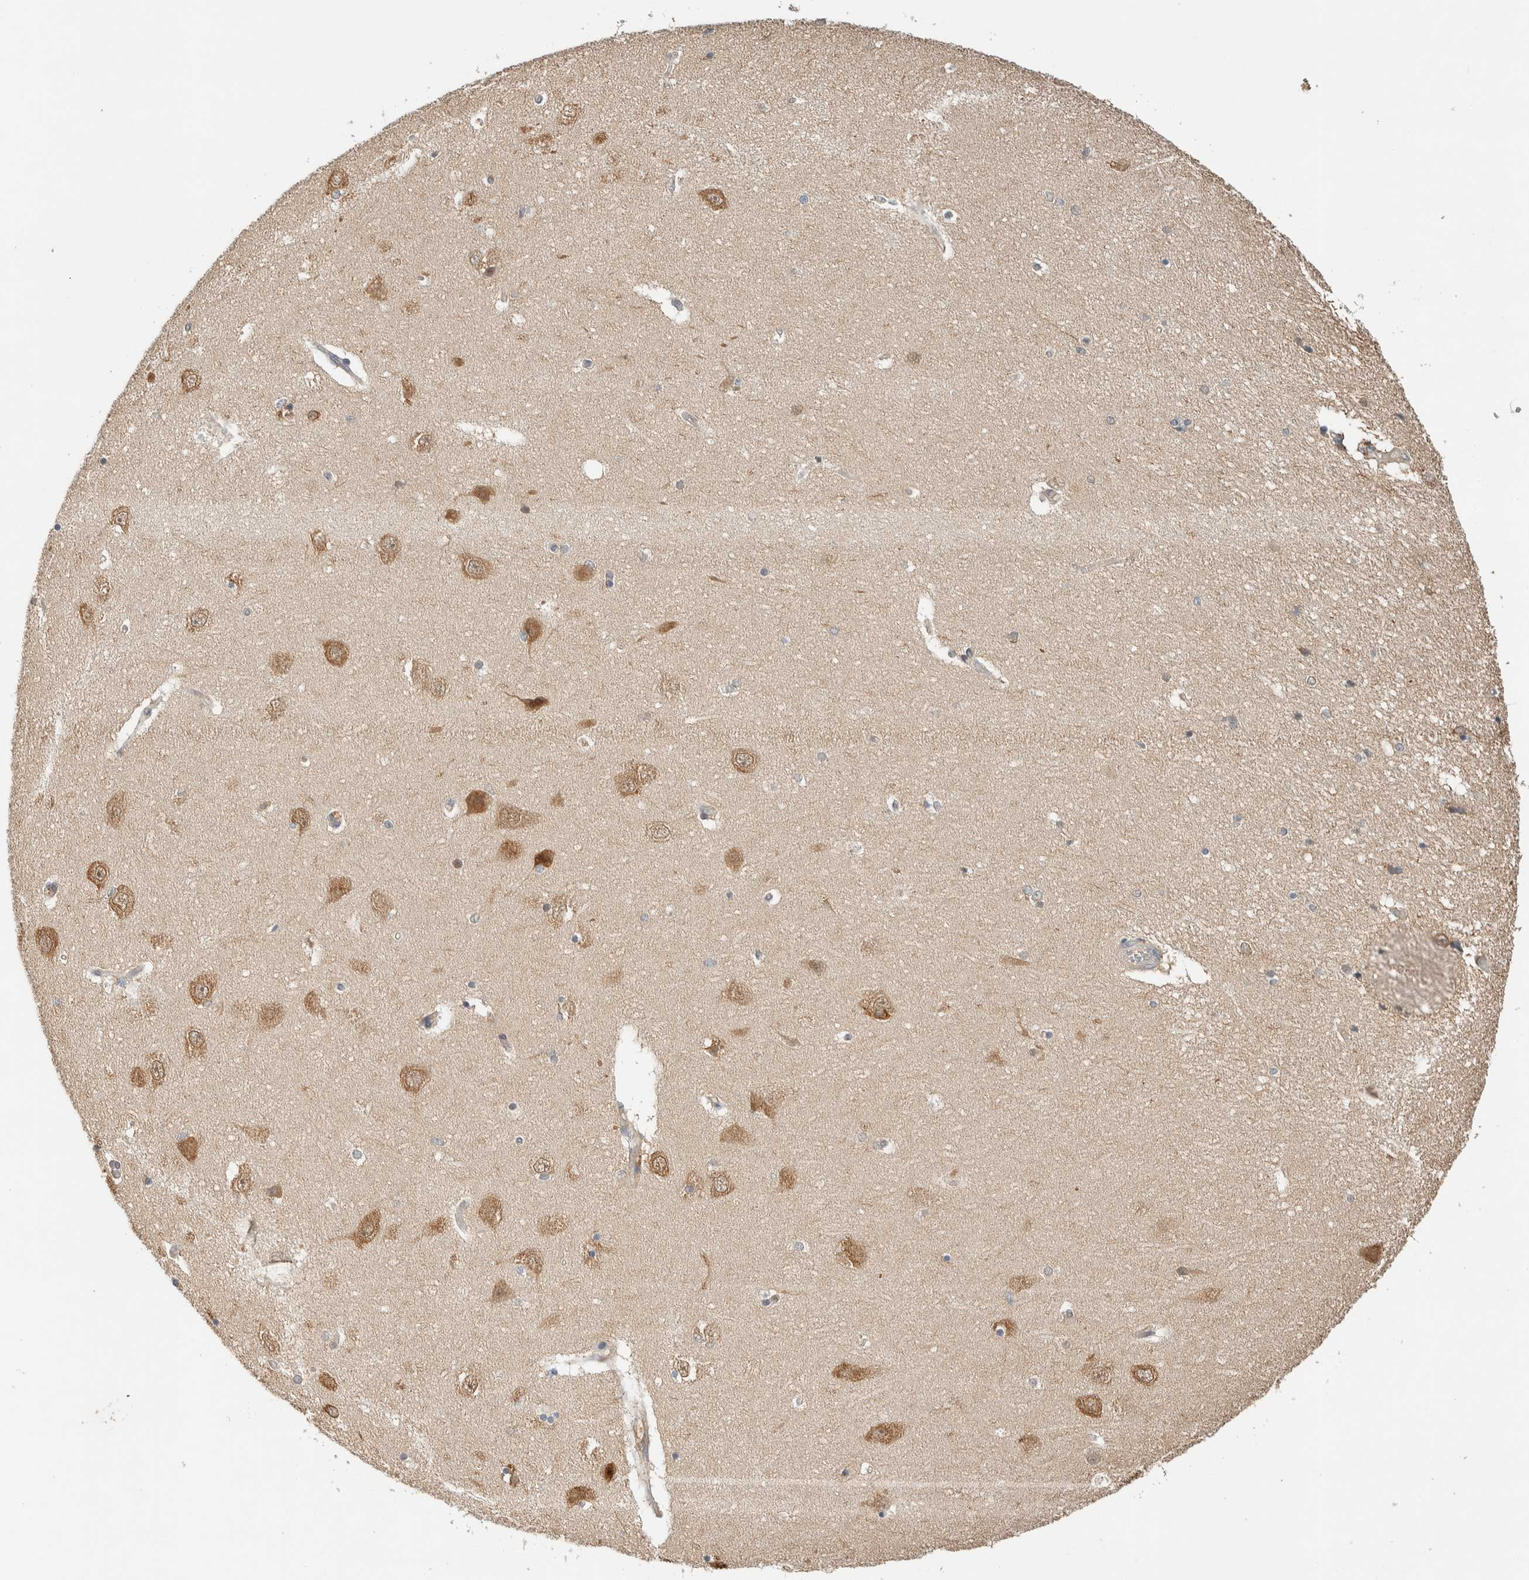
{"staining": {"intensity": "weak", "quantity": "<25%", "location": "nuclear"}, "tissue": "hippocampus", "cell_type": "Glial cells", "image_type": "normal", "snomed": [{"axis": "morphology", "description": "Normal tissue, NOS"}, {"axis": "topography", "description": "Hippocampus"}], "caption": "This is an IHC photomicrograph of benign hippocampus. There is no expression in glial cells.", "gene": "RAB11FIP1", "patient": {"sex": "female", "age": 54}}